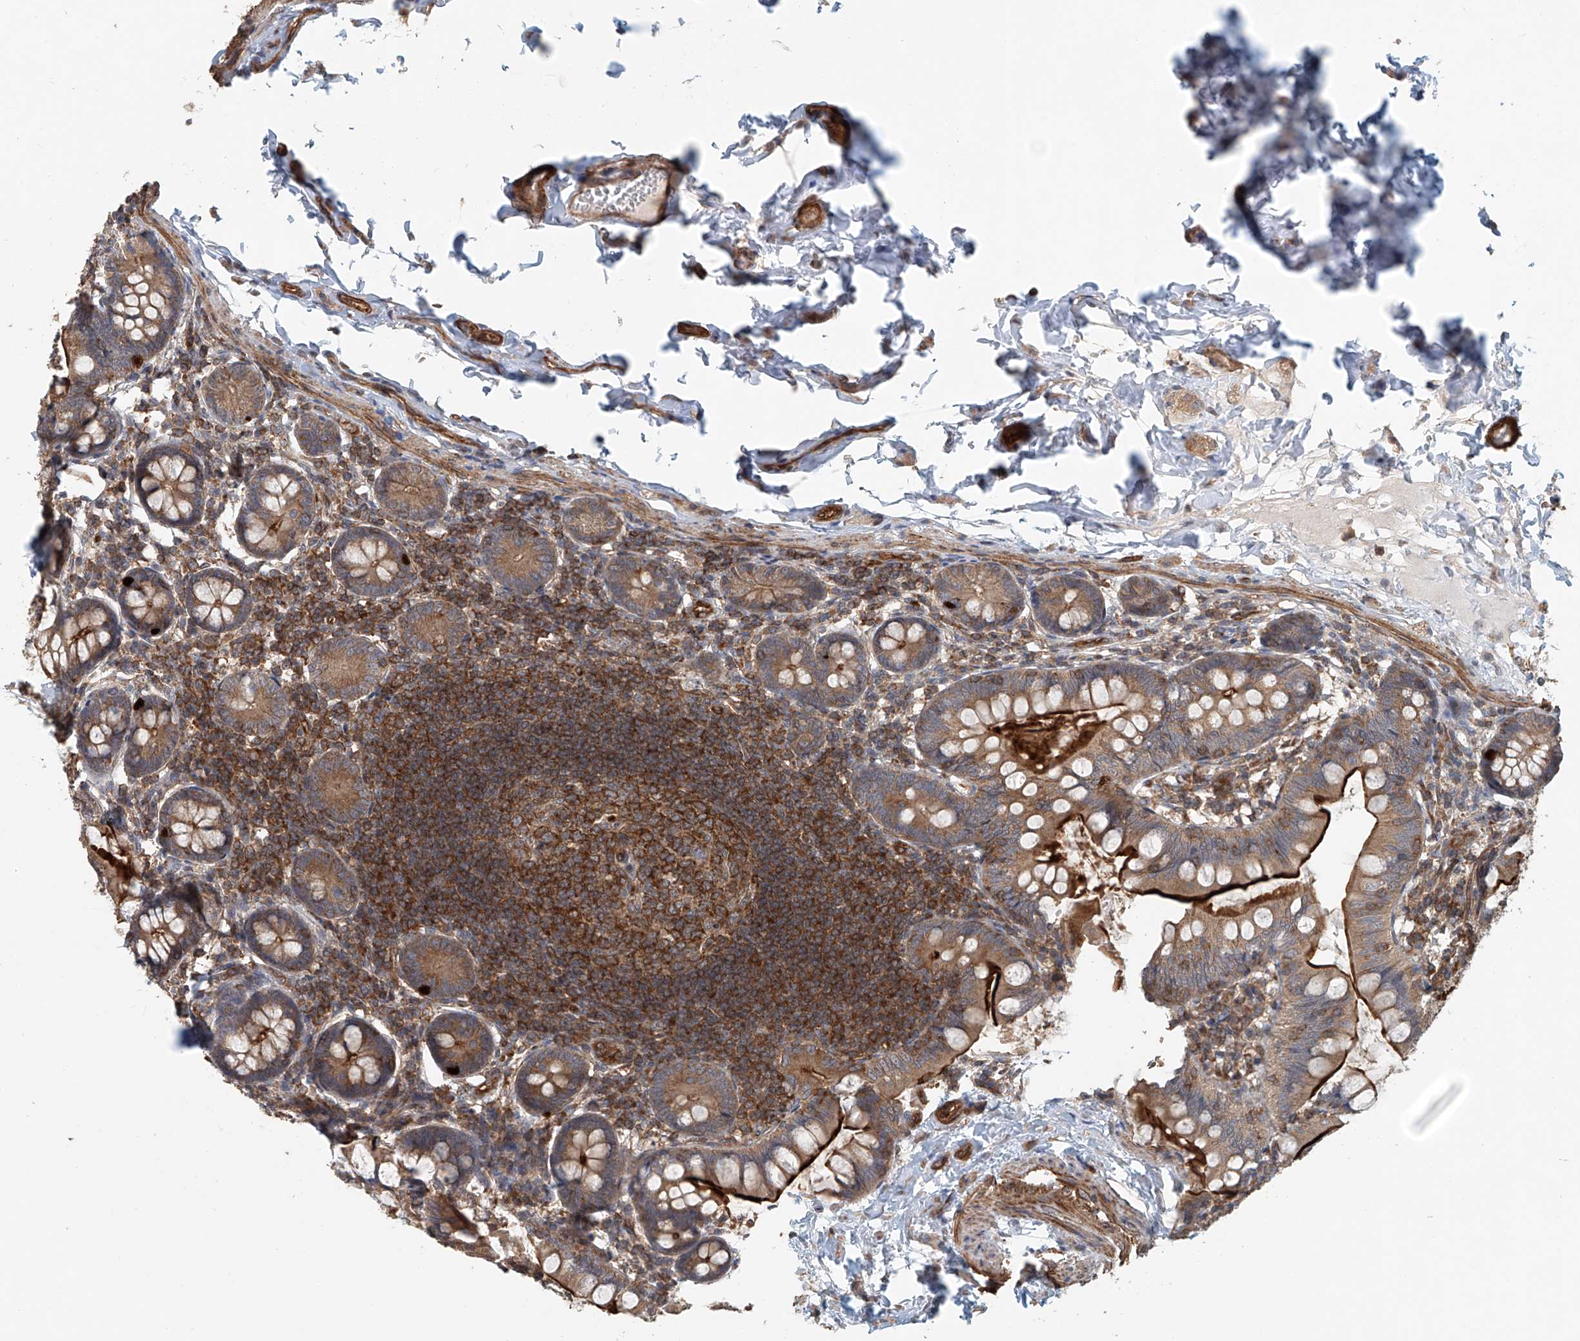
{"staining": {"intensity": "strong", "quantity": "25%-75%", "location": "cytoplasmic/membranous"}, "tissue": "small intestine", "cell_type": "Glandular cells", "image_type": "normal", "snomed": [{"axis": "morphology", "description": "Normal tissue, NOS"}, {"axis": "topography", "description": "Small intestine"}], "caption": "Strong cytoplasmic/membranous protein expression is identified in about 25%-75% of glandular cells in small intestine. (Brightfield microscopy of DAB IHC at high magnification).", "gene": "FRYL", "patient": {"sex": "male", "age": 7}}